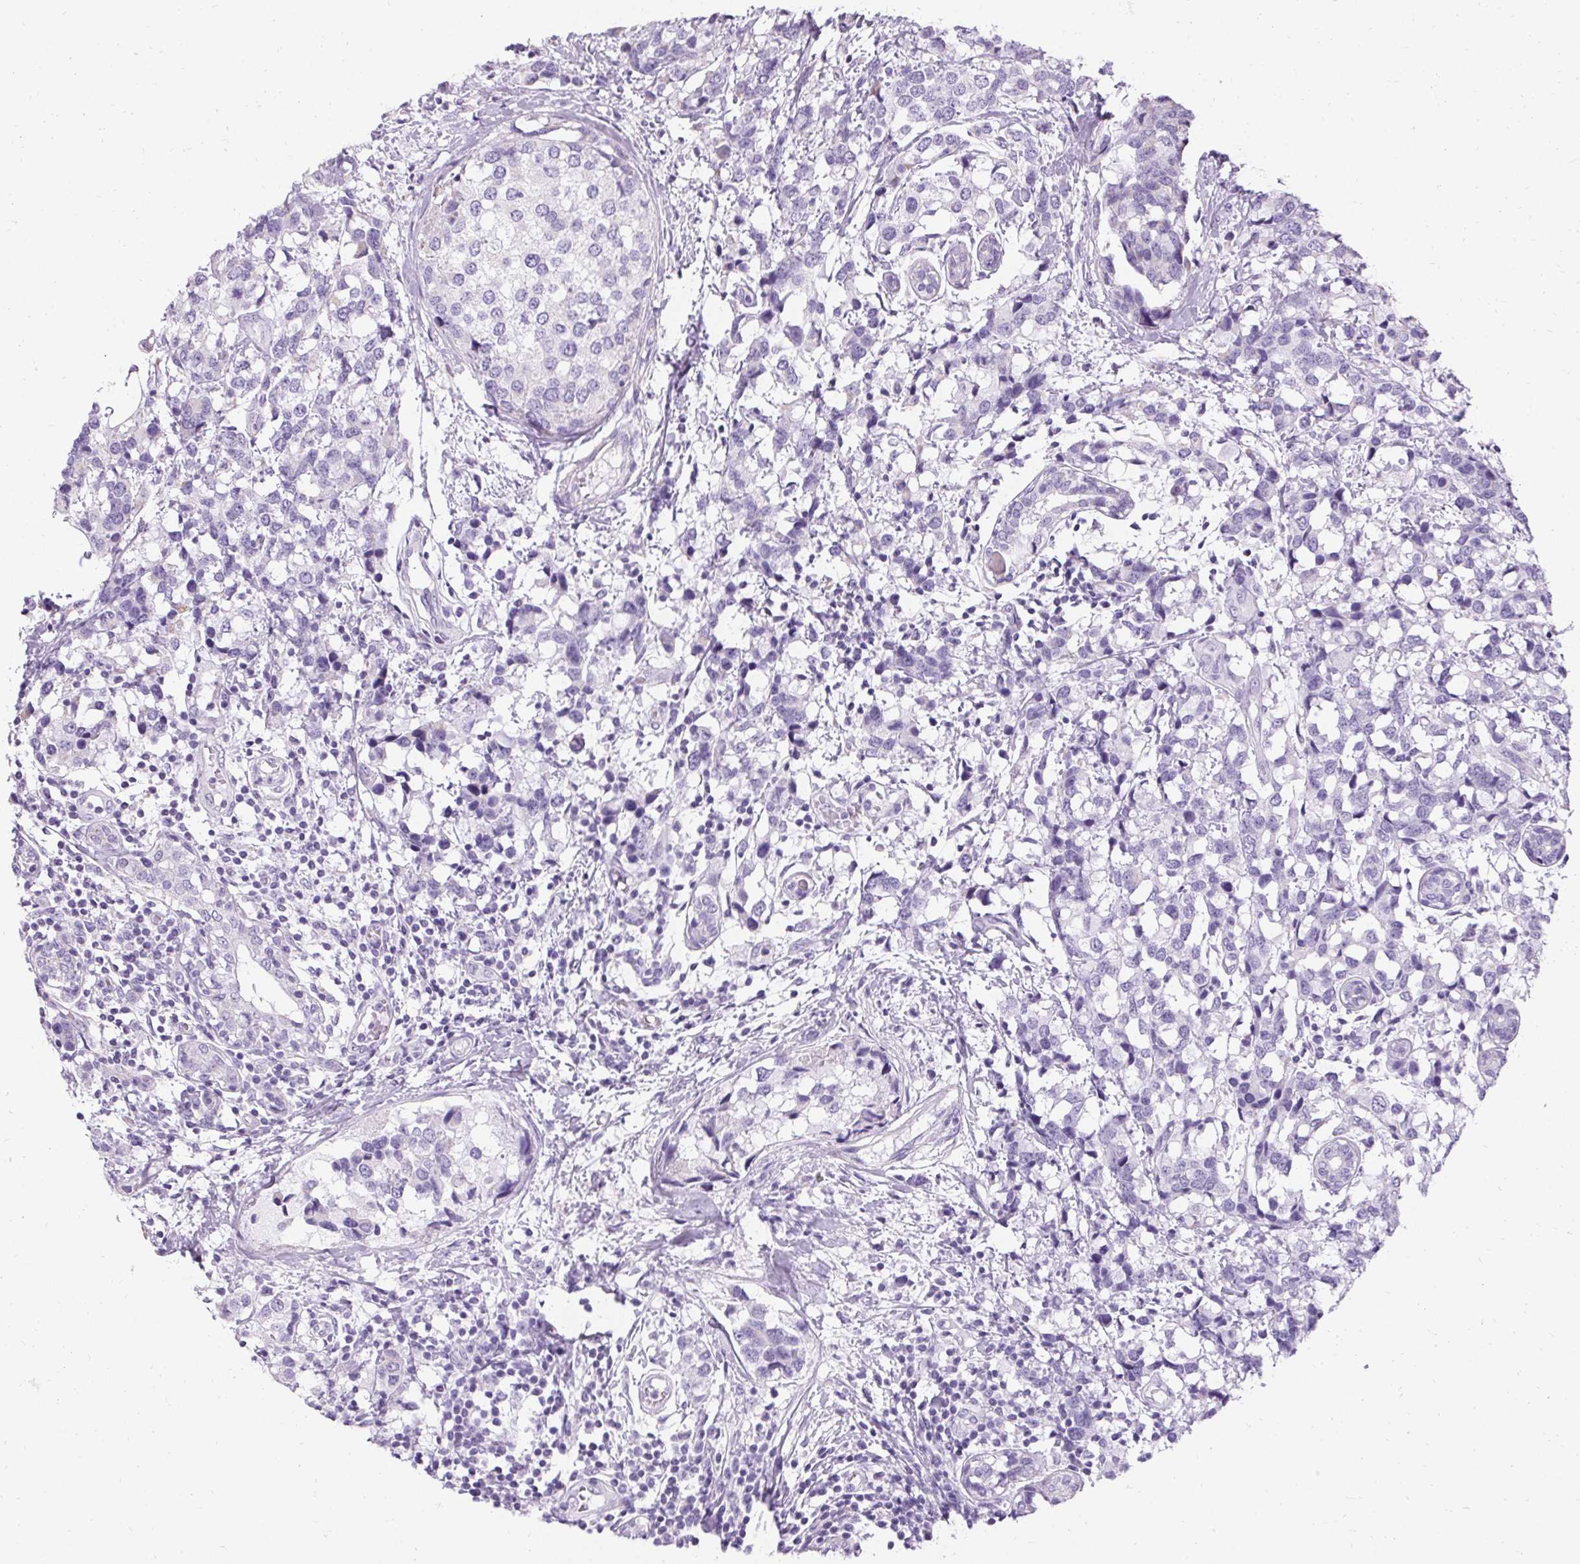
{"staining": {"intensity": "negative", "quantity": "none", "location": "none"}, "tissue": "breast cancer", "cell_type": "Tumor cells", "image_type": "cancer", "snomed": [{"axis": "morphology", "description": "Lobular carcinoma"}, {"axis": "topography", "description": "Breast"}], "caption": "Immunohistochemistry micrograph of lobular carcinoma (breast) stained for a protein (brown), which exhibits no positivity in tumor cells.", "gene": "ASGR2", "patient": {"sex": "female", "age": 59}}